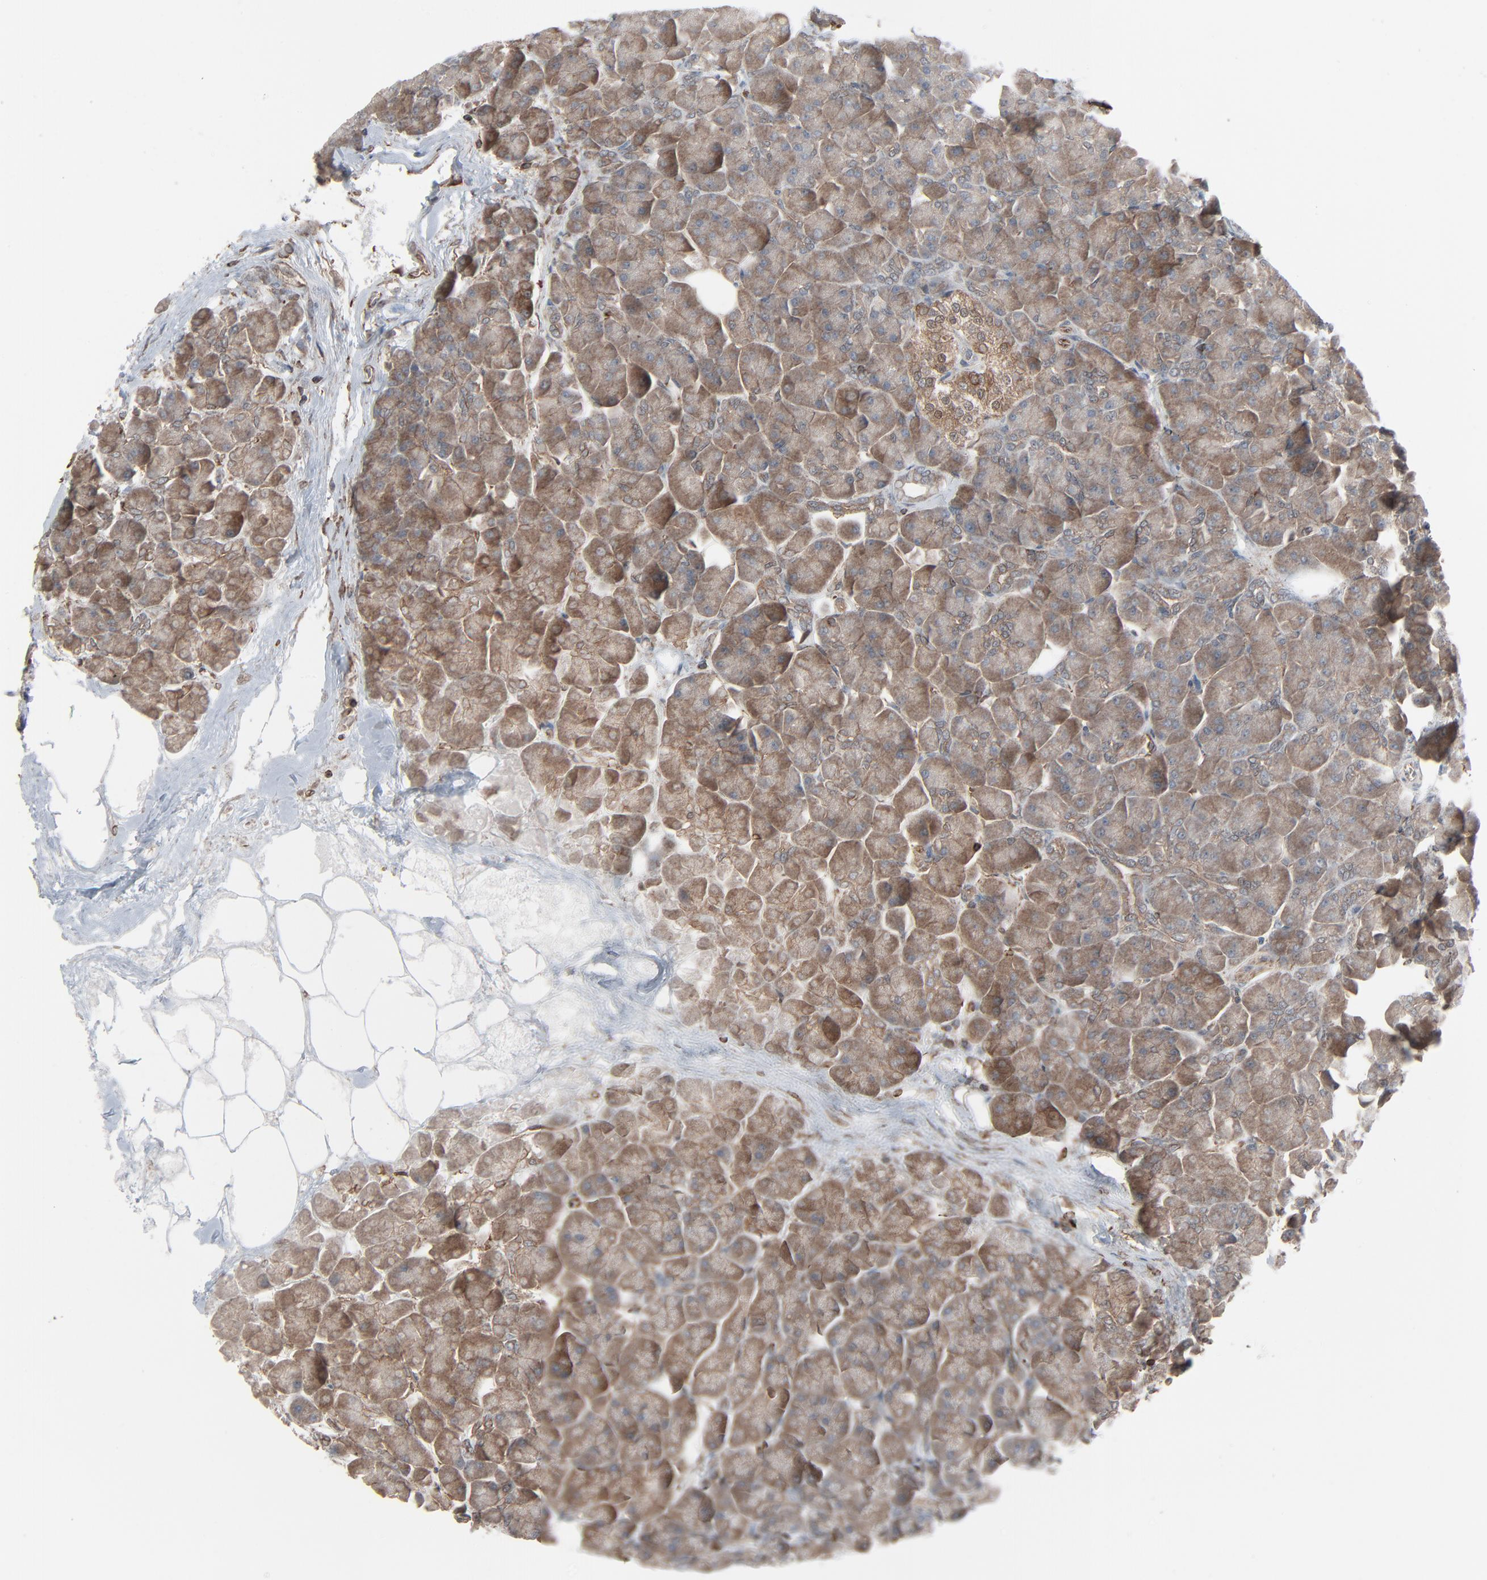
{"staining": {"intensity": "weak", "quantity": ">75%", "location": "cytoplasmic/membranous"}, "tissue": "pancreas", "cell_type": "Exocrine glandular cells", "image_type": "normal", "snomed": [{"axis": "morphology", "description": "Normal tissue, NOS"}, {"axis": "topography", "description": "Pancreas"}], "caption": "This photomicrograph exhibits immunohistochemistry (IHC) staining of benign human pancreas, with low weak cytoplasmic/membranous positivity in approximately >75% of exocrine glandular cells.", "gene": "OPTN", "patient": {"sex": "male", "age": 66}}